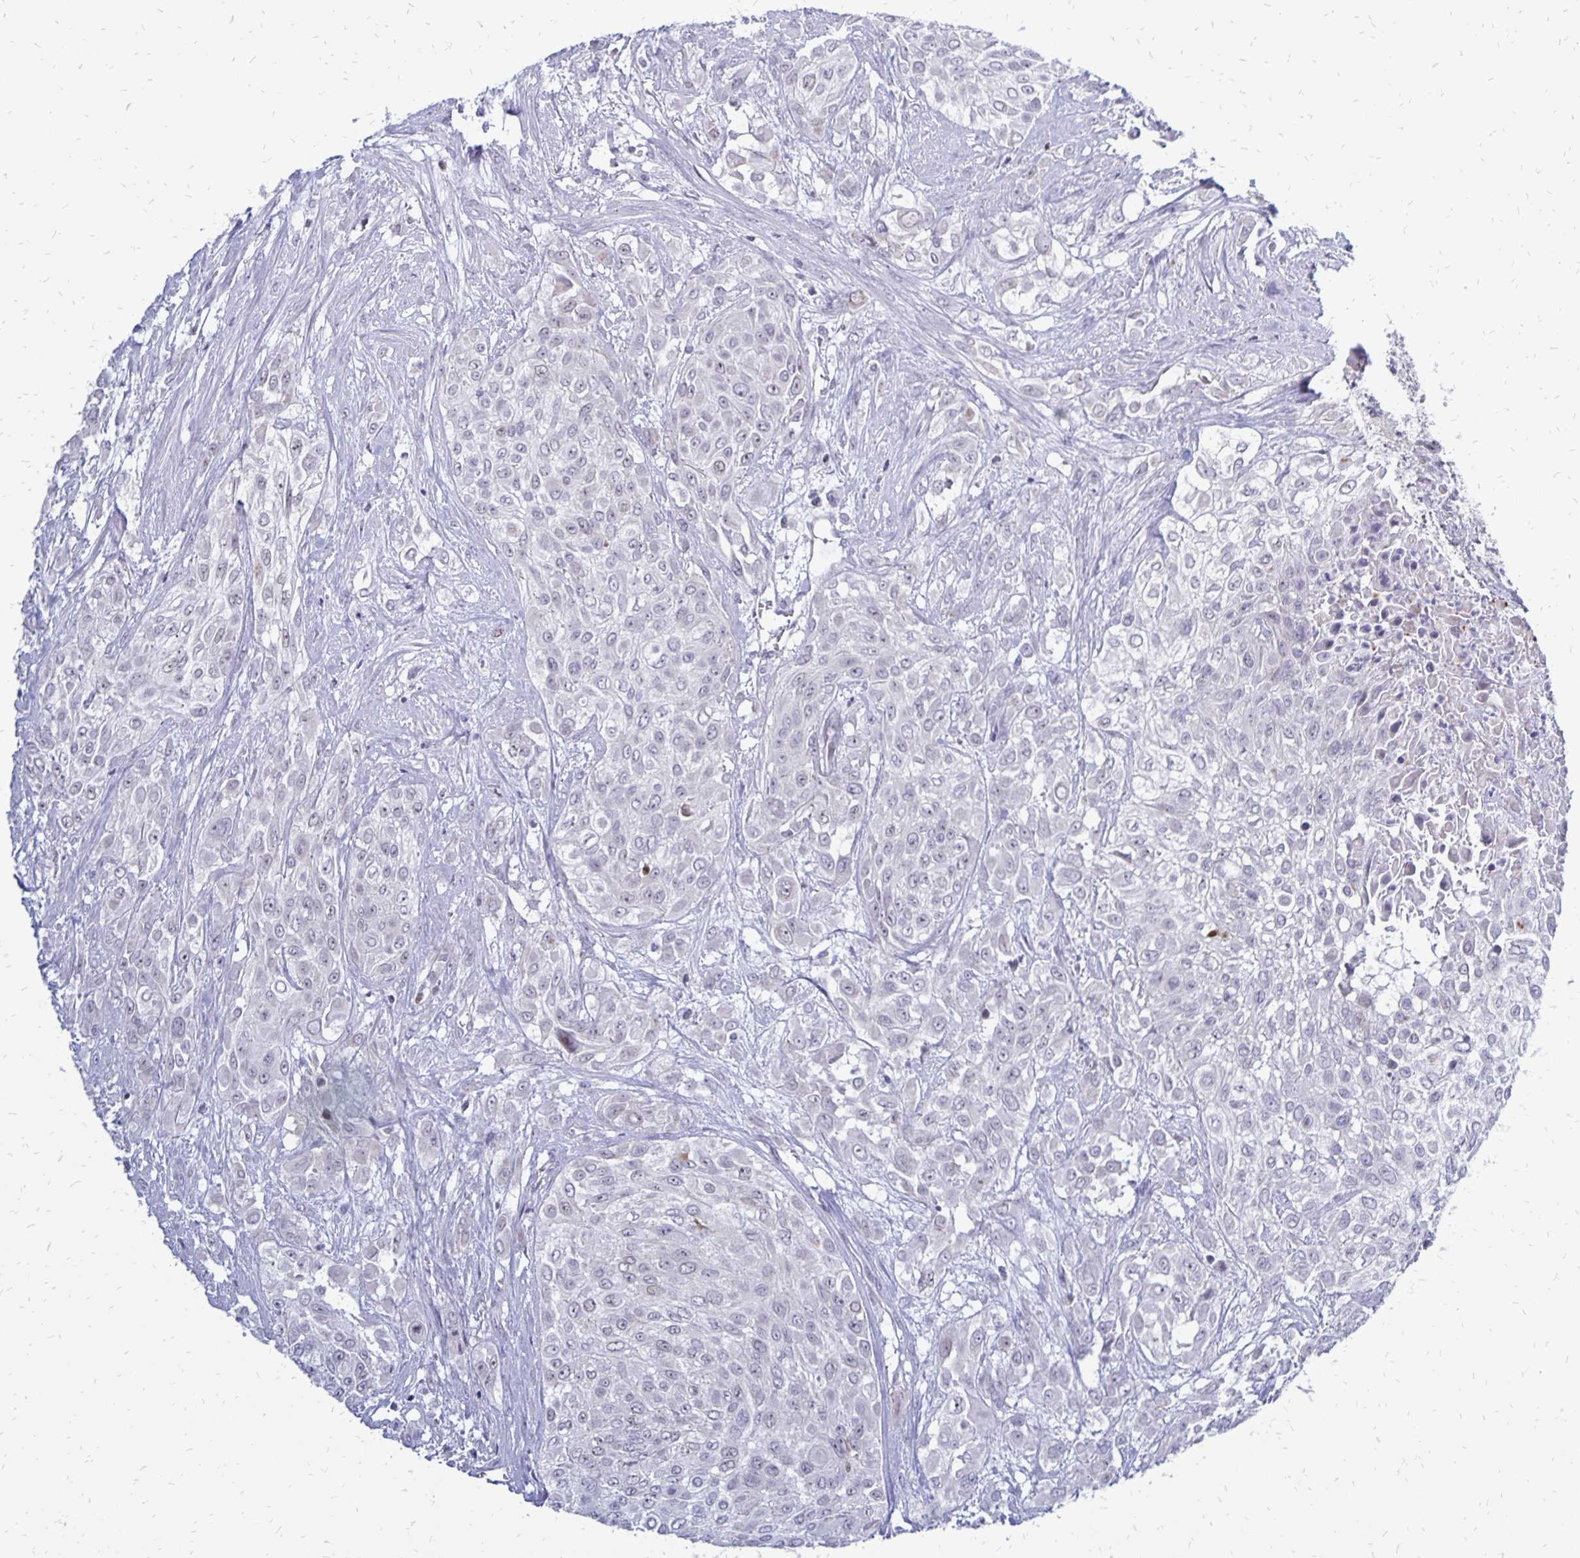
{"staining": {"intensity": "negative", "quantity": "none", "location": "none"}, "tissue": "urothelial cancer", "cell_type": "Tumor cells", "image_type": "cancer", "snomed": [{"axis": "morphology", "description": "Urothelial carcinoma, High grade"}, {"axis": "topography", "description": "Urinary bladder"}], "caption": "This is an immunohistochemistry micrograph of human urothelial cancer. There is no staining in tumor cells.", "gene": "DCK", "patient": {"sex": "male", "age": 57}}